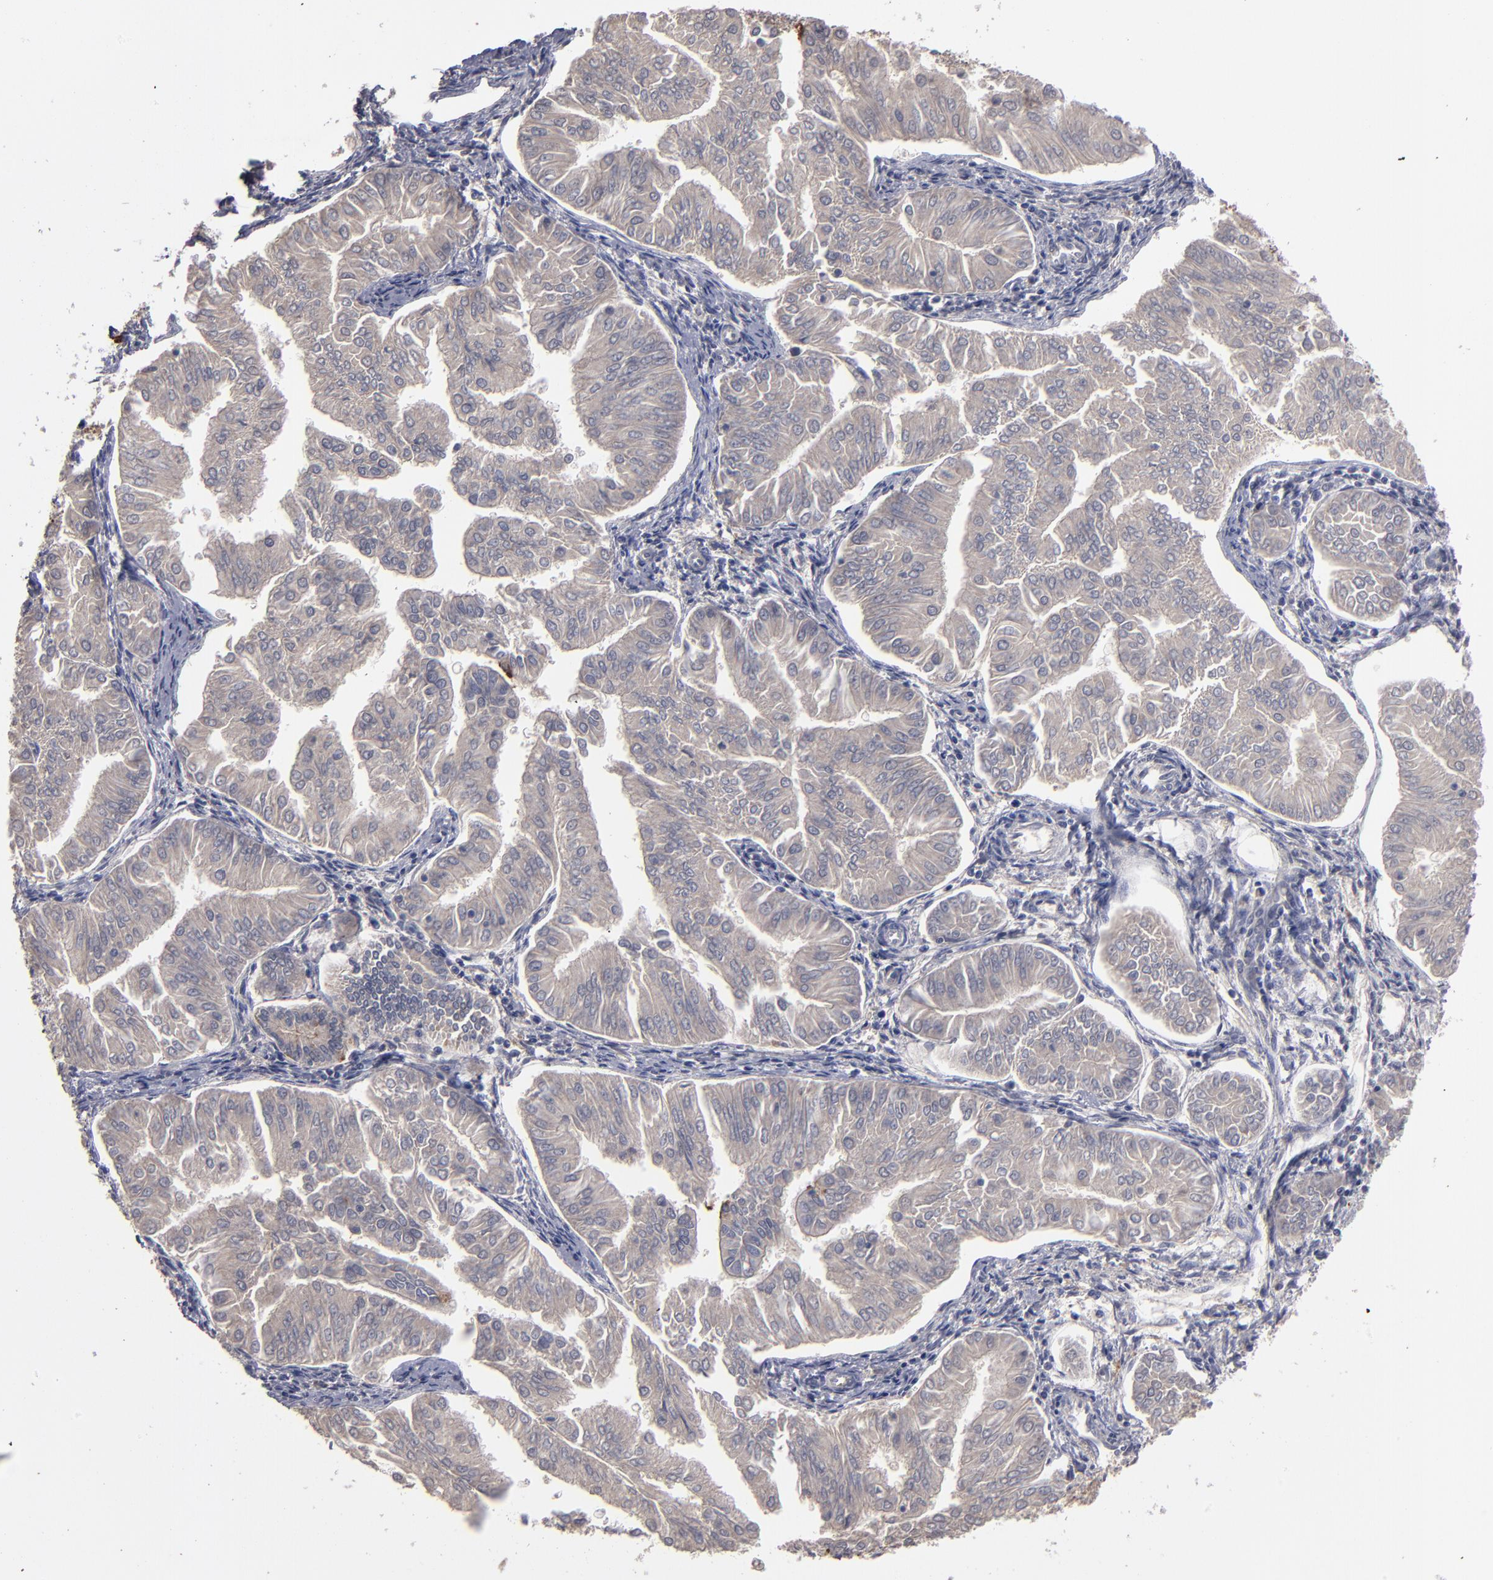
{"staining": {"intensity": "weak", "quantity": ">75%", "location": "cytoplasmic/membranous"}, "tissue": "endometrial cancer", "cell_type": "Tumor cells", "image_type": "cancer", "snomed": [{"axis": "morphology", "description": "Adenocarcinoma, NOS"}, {"axis": "topography", "description": "Endometrium"}], "caption": "IHC staining of endometrial cancer, which exhibits low levels of weak cytoplasmic/membranous expression in about >75% of tumor cells indicating weak cytoplasmic/membranous protein positivity. The staining was performed using DAB (3,3'-diaminobenzidine) (brown) for protein detection and nuclei were counterstained in hematoxylin (blue).", "gene": "GPM6B", "patient": {"sex": "female", "age": 53}}